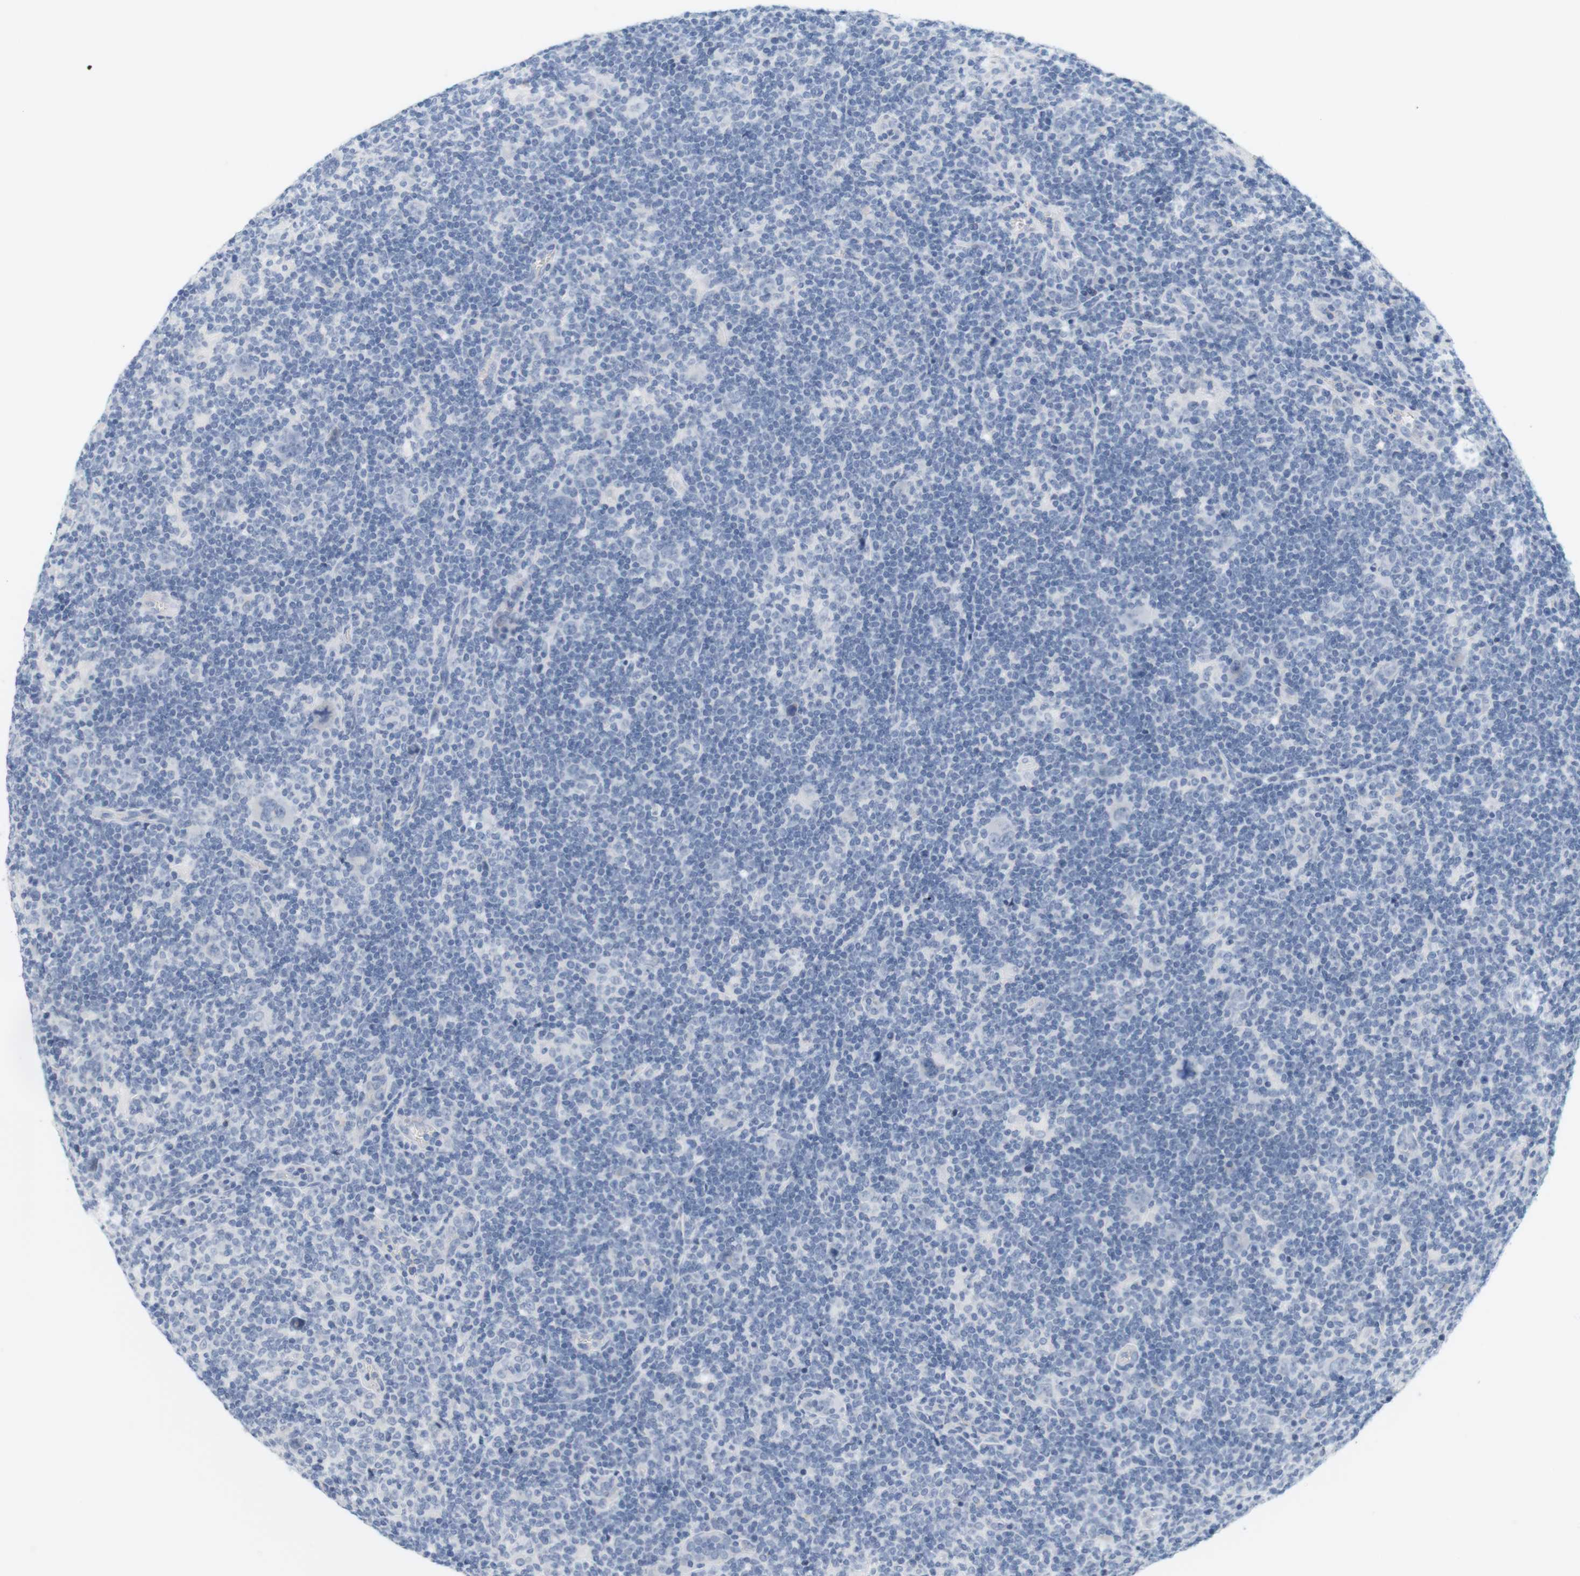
{"staining": {"intensity": "negative", "quantity": "none", "location": "none"}, "tissue": "lymphoma", "cell_type": "Tumor cells", "image_type": "cancer", "snomed": [{"axis": "morphology", "description": "Hodgkin's disease, NOS"}, {"axis": "topography", "description": "Lymph node"}], "caption": "IHC image of neoplastic tissue: lymphoma stained with DAB demonstrates no significant protein staining in tumor cells.", "gene": "OPRM1", "patient": {"sex": "female", "age": 57}}